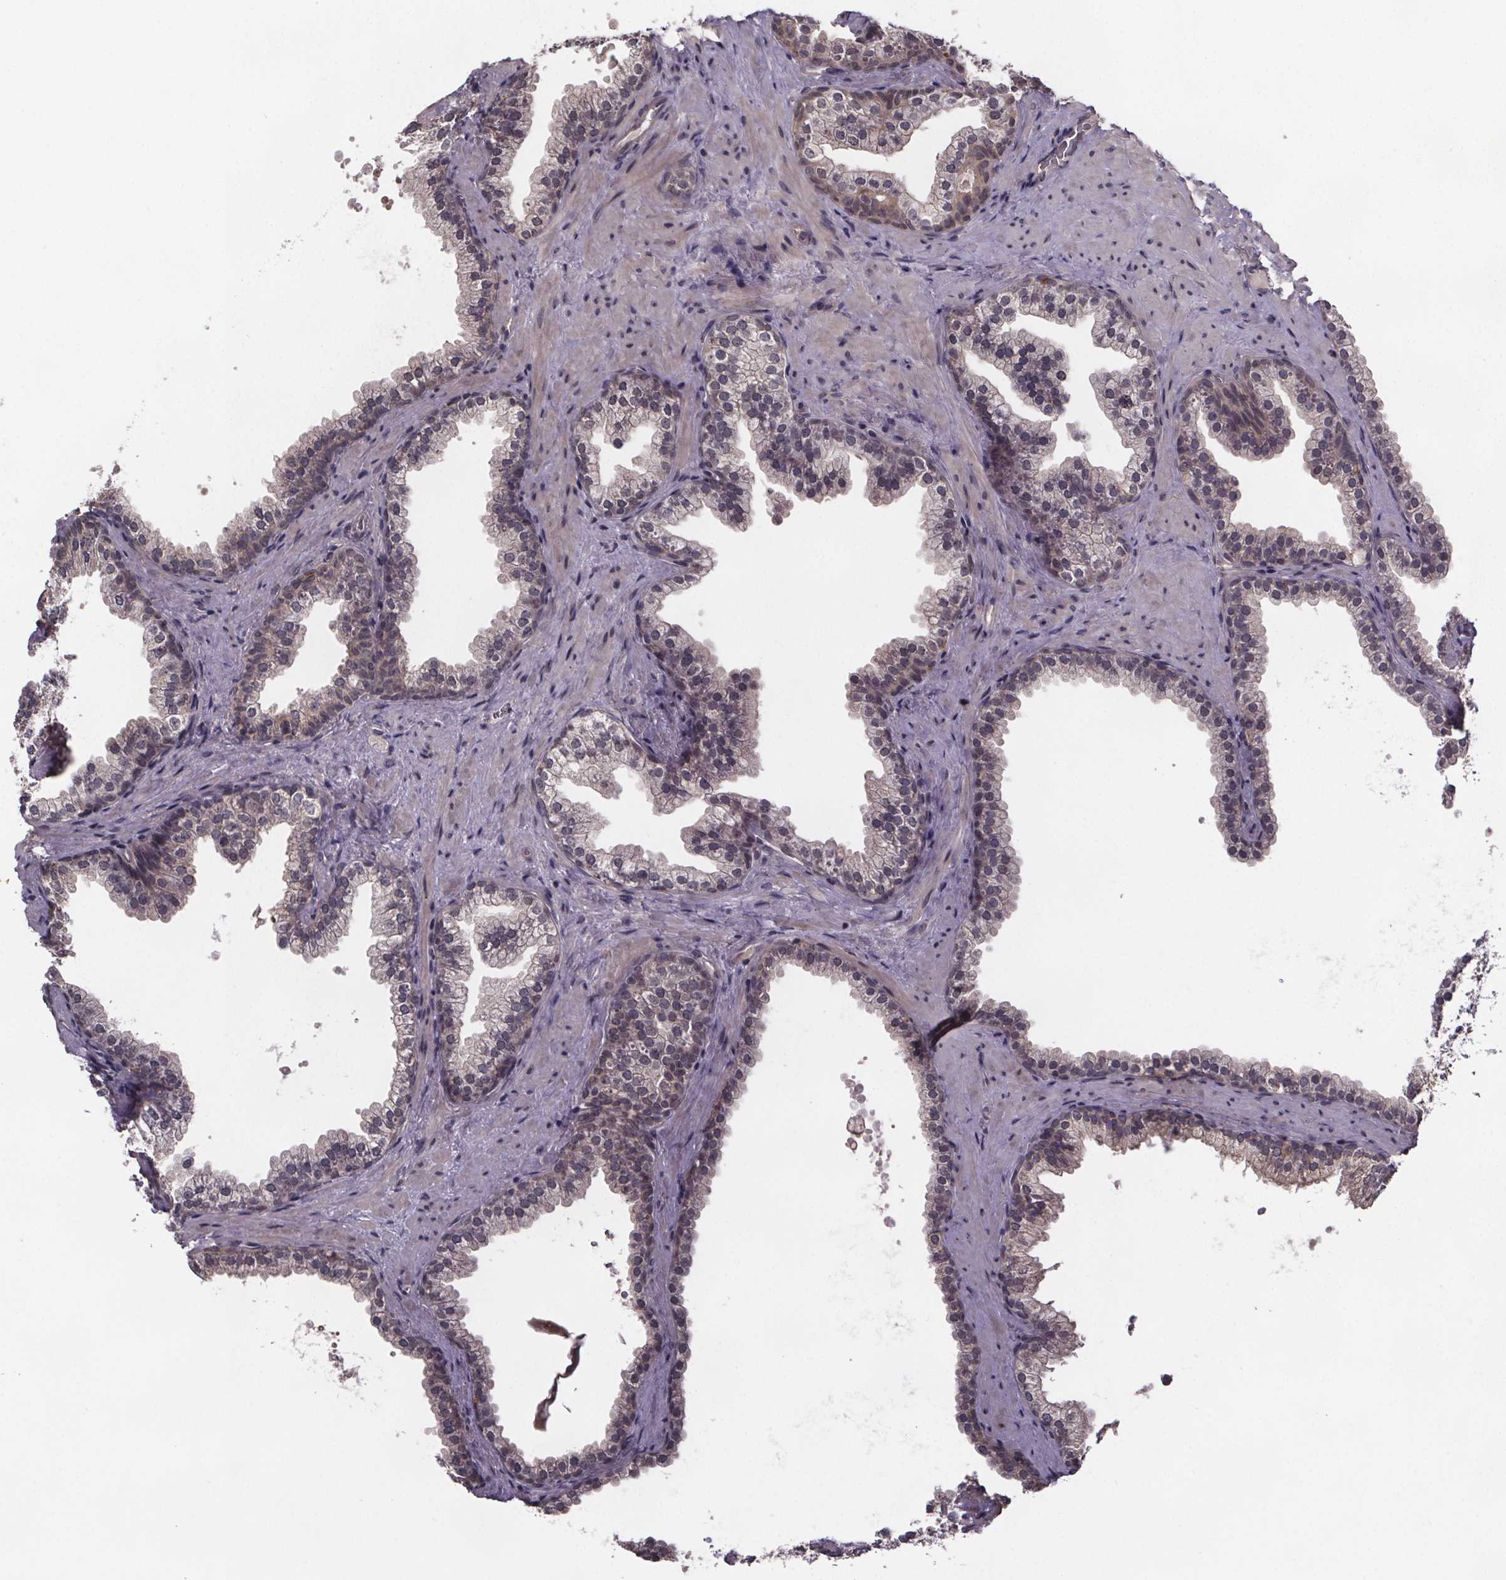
{"staining": {"intensity": "weak", "quantity": ">75%", "location": "cytoplasmic/membranous"}, "tissue": "prostate", "cell_type": "Glandular cells", "image_type": "normal", "snomed": [{"axis": "morphology", "description": "Normal tissue, NOS"}, {"axis": "topography", "description": "Prostate"}], "caption": "This photomicrograph reveals IHC staining of benign human prostate, with low weak cytoplasmic/membranous expression in about >75% of glandular cells.", "gene": "SAT1", "patient": {"sex": "male", "age": 79}}